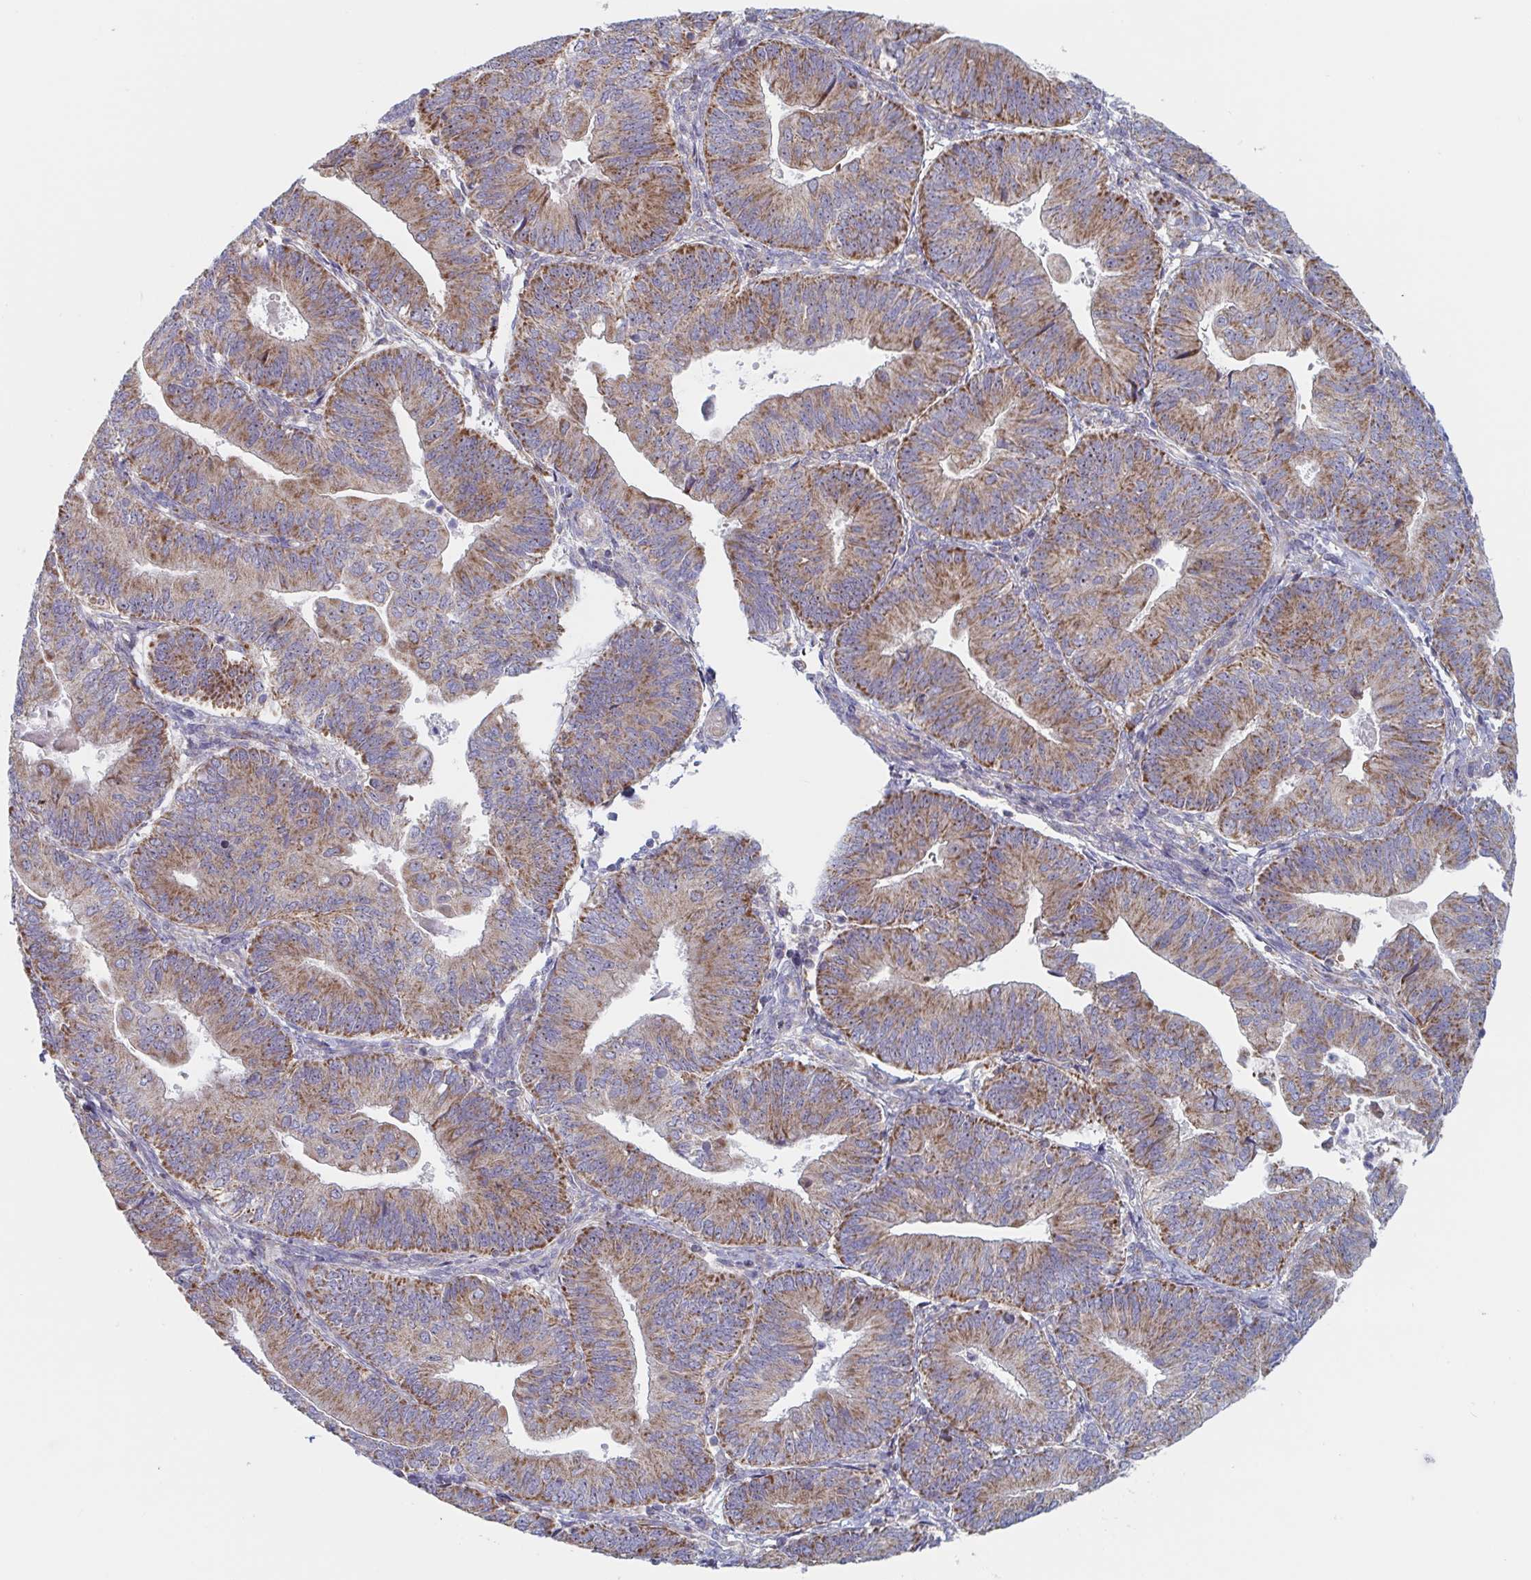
{"staining": {"intensity": "moderate", "quantity": ">75%", "location": "cytoplasmic/membranous"}, "tissue": "endometrial cancer", "cell_type": "Tumor cells", "image_type": "cancer", "snomed": [{"axis": "morphology", "description": "Adenocarcinoma, NOS"}, {"axis": "topography", "description": "Endometrium"}], "caption": "Endometrial adenocarcinoma stained for a protein (brown) displays moderate cytoplasmic/membranous positive expression in approximately >75% of tumor cells.", "gene": "MRPL53", "patient": {"sex": "female", "age": 65}}